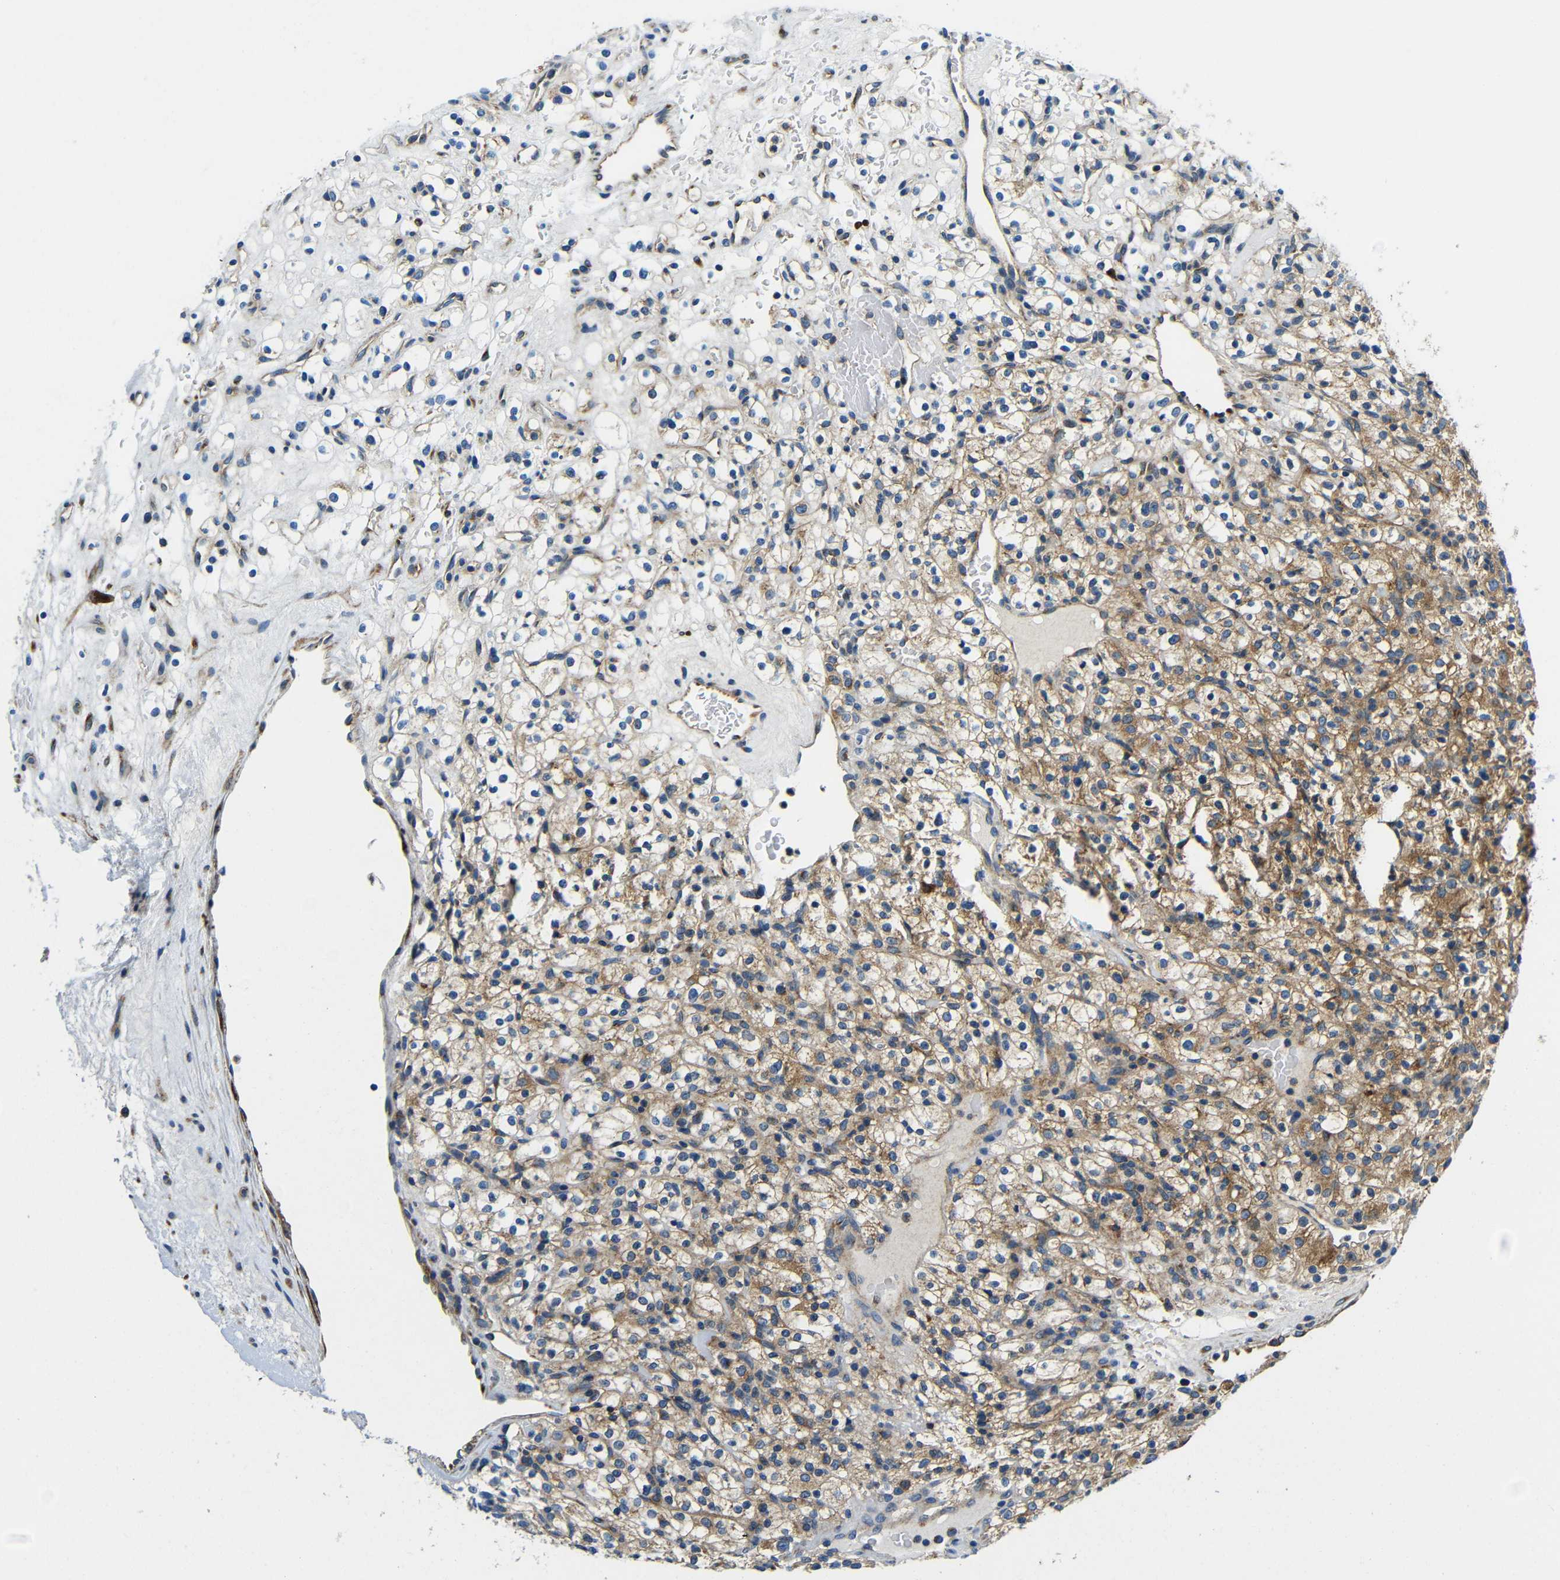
{"staining": {"intensity": "moderate", "quantity": ">75%", "location": "cytoplasmic/membranous"}, "tissue": "renal cancer", "cell_type": "Tumor cells", "image_type": "cancer", "snomed": [{"axis": "morphology", "description": "Normal tissue, NOS"}, {"axis": "morphology", "description": "Adenocarcinoma, NOS"}, {"axis": "topography", "description": "Kidney"}], "caption": "Immunohistochemistry of human renal adenocarcinoma displays medium levels of moderate cytoplasmic/membranous expression in about >75% of tumor cells. (DAB IHC, brown staining for protein, blue staining for nuclei).", "gene": "USO1", "patient": {"sex": "female", "age": 72}}